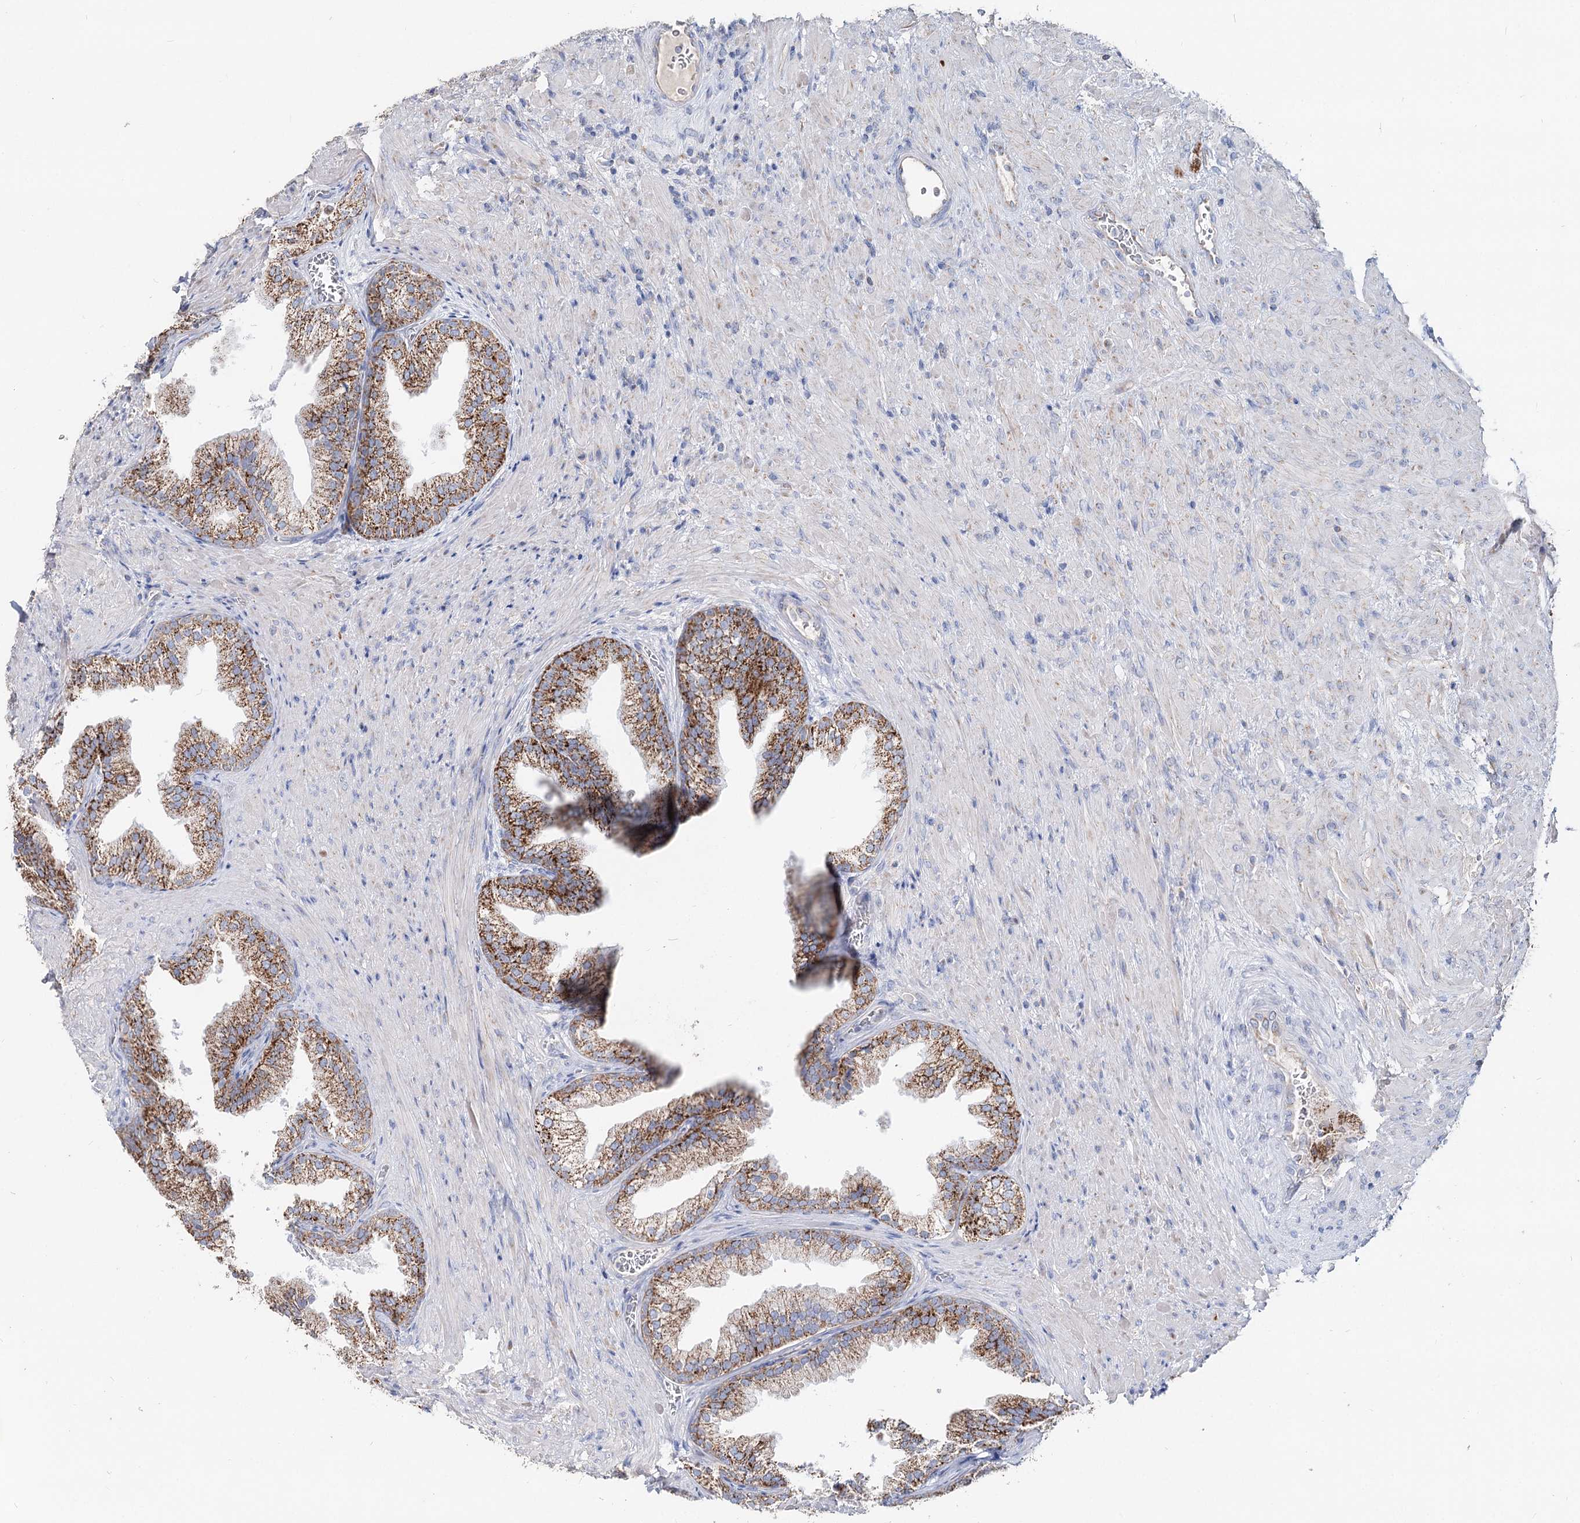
{"staining": {"intensity": "moderate", "quantity": ">75%", "location": "cytoplasmic/membranous"}, "tissue": "prostate", "cell_type": "Glandular cells", "image_type": "normal", "snomed": [{"axis": "morphology", "description": "Normal tissue, NOS"}, {"axis": "topography", "description": "Prostate"}], "caption": "The histopathology image displays a brown stain indicating the presence of a protein in the cytoplasmic/membranous of glandular cells in prostate.", "gene": "MCCC2", "patient": {"sex": "male", "age": 76}}